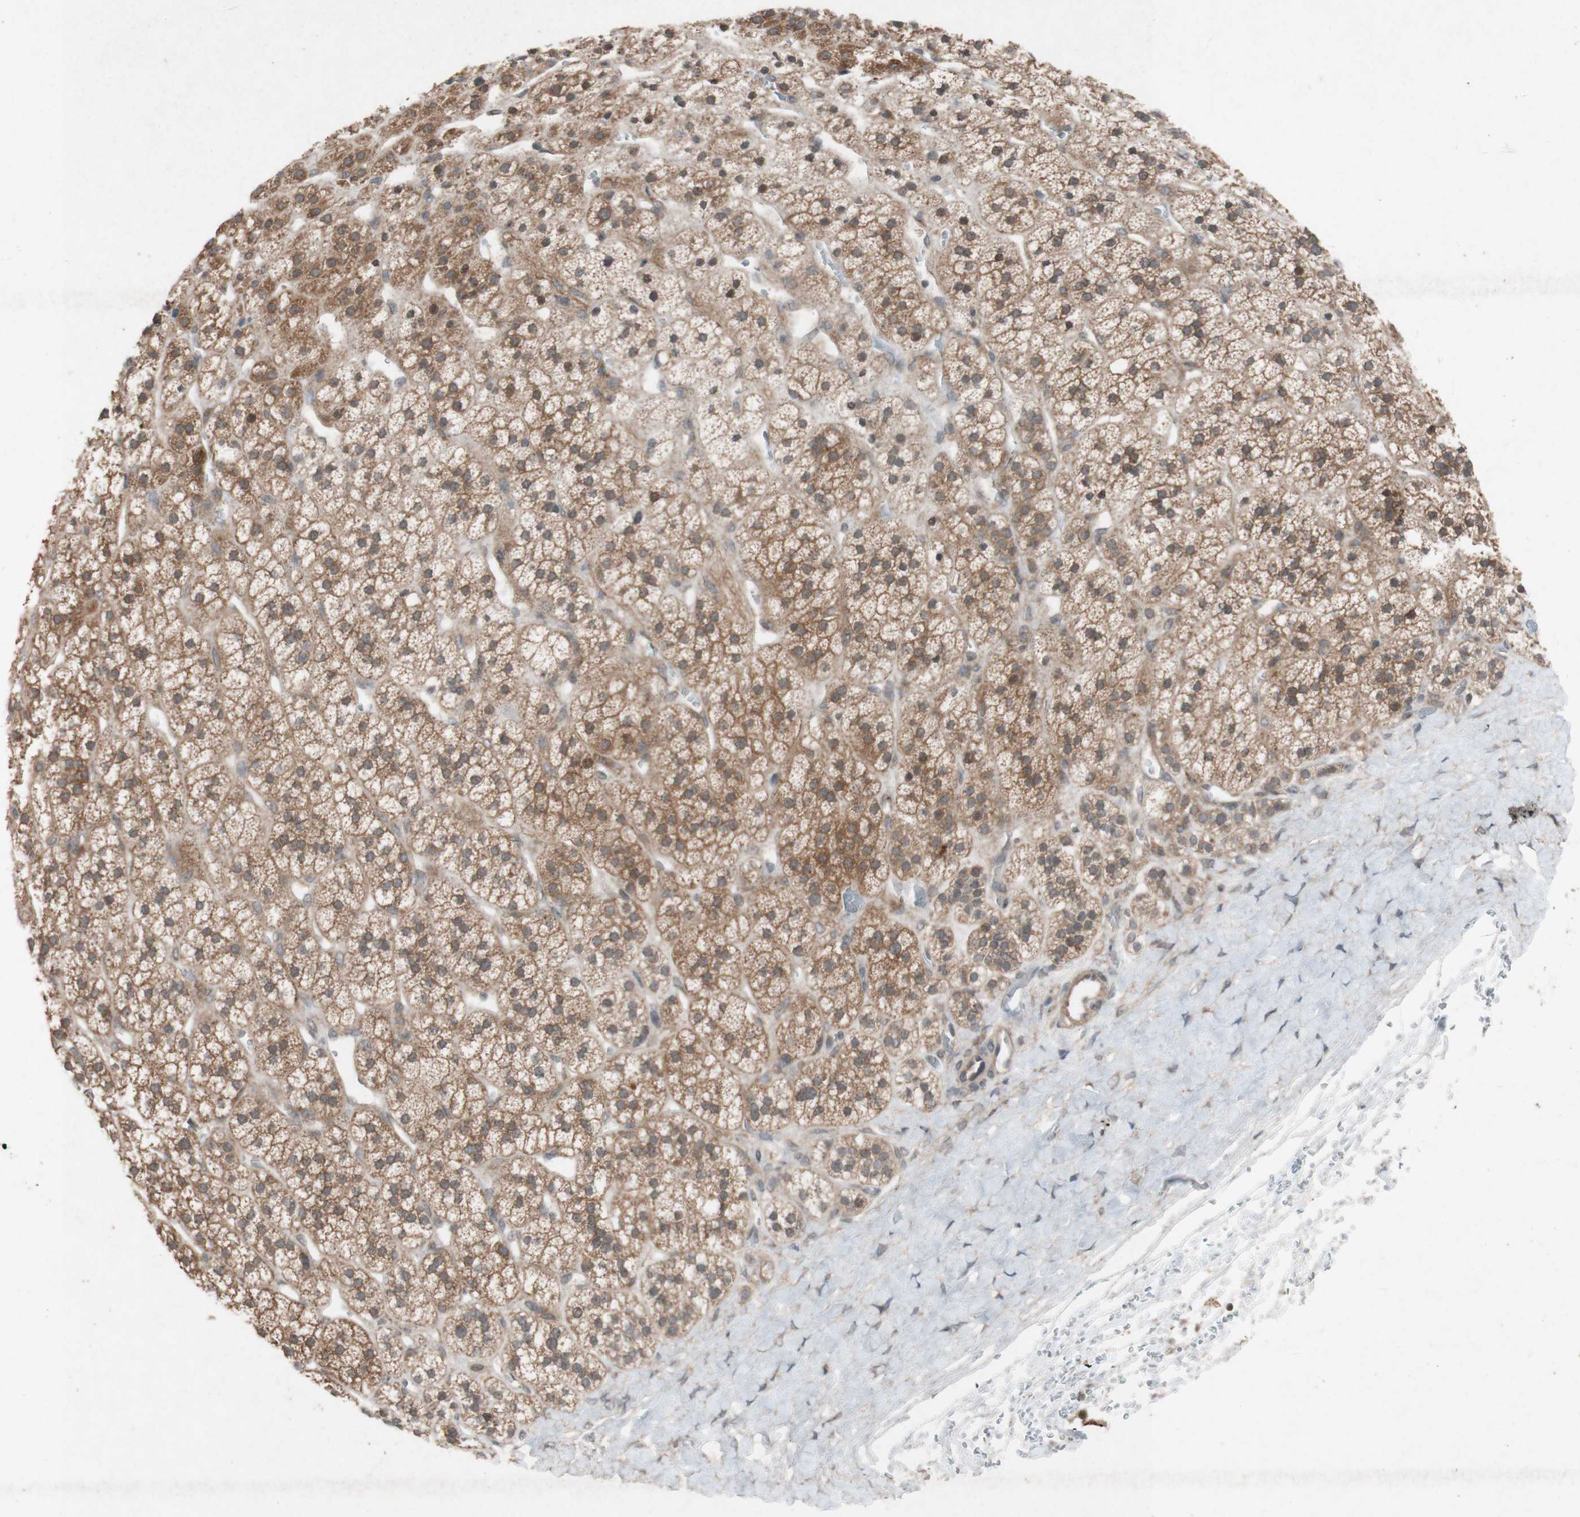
{"staining": {"intensity": "moderate", "quantity": ">75%", "location": "cytoplasmic/membranous"}, "tissue": "adrenal gland", "cell_type": "Glandular cells", "image_type": "normal", "snomed": [{"axis": "morphology", "description": "Normal tissue, NOS"}, {"axis": "topography", "description": "Adrenal gland"}], "caption": "Adrenal gland stained with immunohistochemistry demonstrates moderate cytoplasmic/membranous positivity in approximately >75% of glandular cells. The staining was performed using DAB to visualize the protein expression in brown, while the nuclei were stained in blue with hematoxylin (Magnification: 20x).", "gene": "ATP6V1F", "patient": {"sex": "male", "age": 56}}